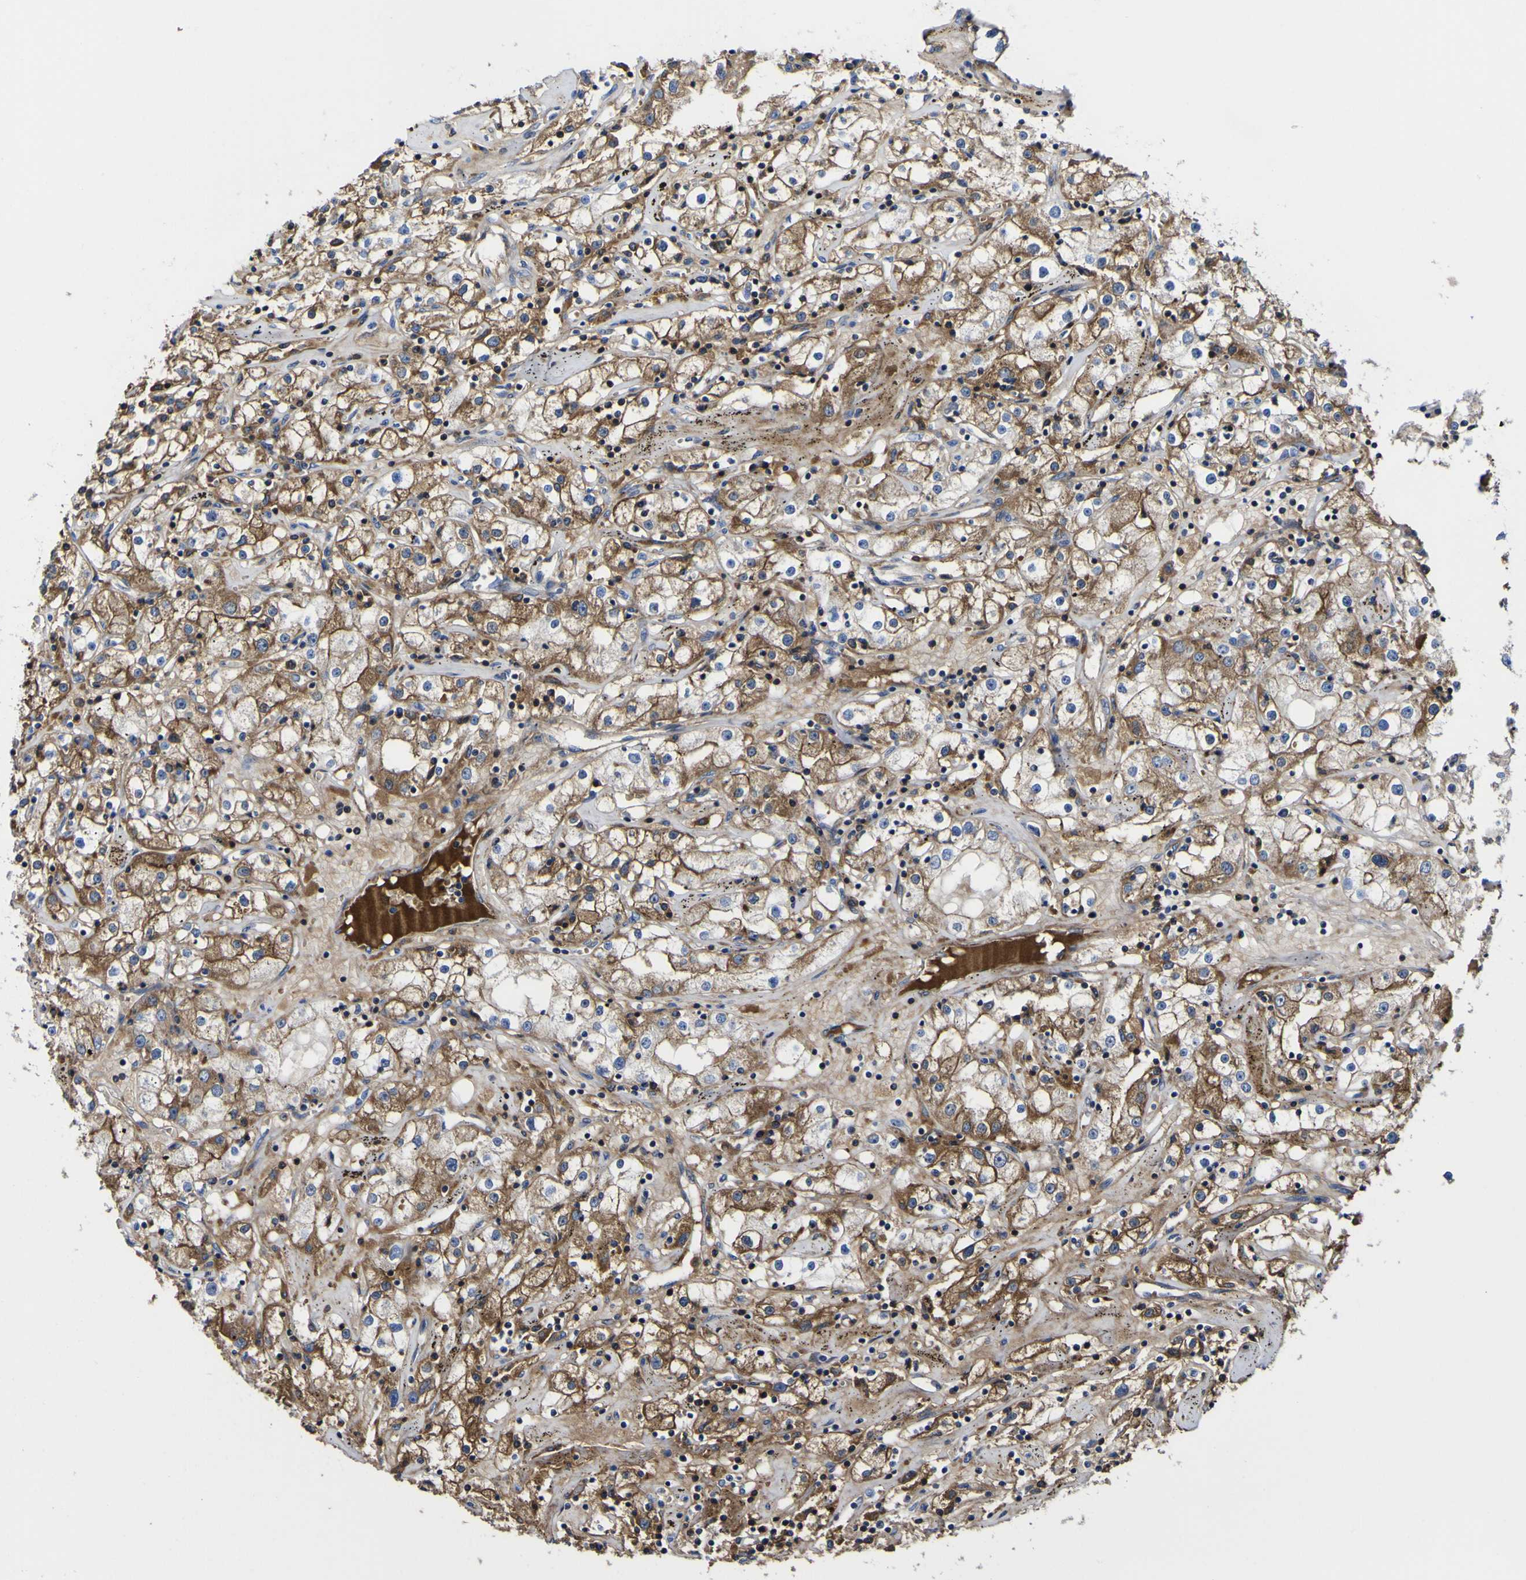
{"staining": {"intensity": "moderate", "quantity": ">75%", "location": "cytoplasmic/membranous"}, "tissue": "renal cancer", "cell_type": "Tumor cells", "image_type": "cancer", "snomed": [{"axis": "morphology", "description": "Adenocarcinoma, NOS"}, {"axis": "topography", "description": "Kidney"}], "caption": "Immunohistochemistry (IHC) (DAB (3,3'-diaminobenzidine)) staining of human adenocarcinoma (renal) demonstrates moderate cytoplasmic/membranous protein positivity in about >75% of tumor cells. The protein is shown in brown color, while the nuclei are stained blue.", "gene": "CCDC90B", "patient": {"sex": "male", "age": 56}}